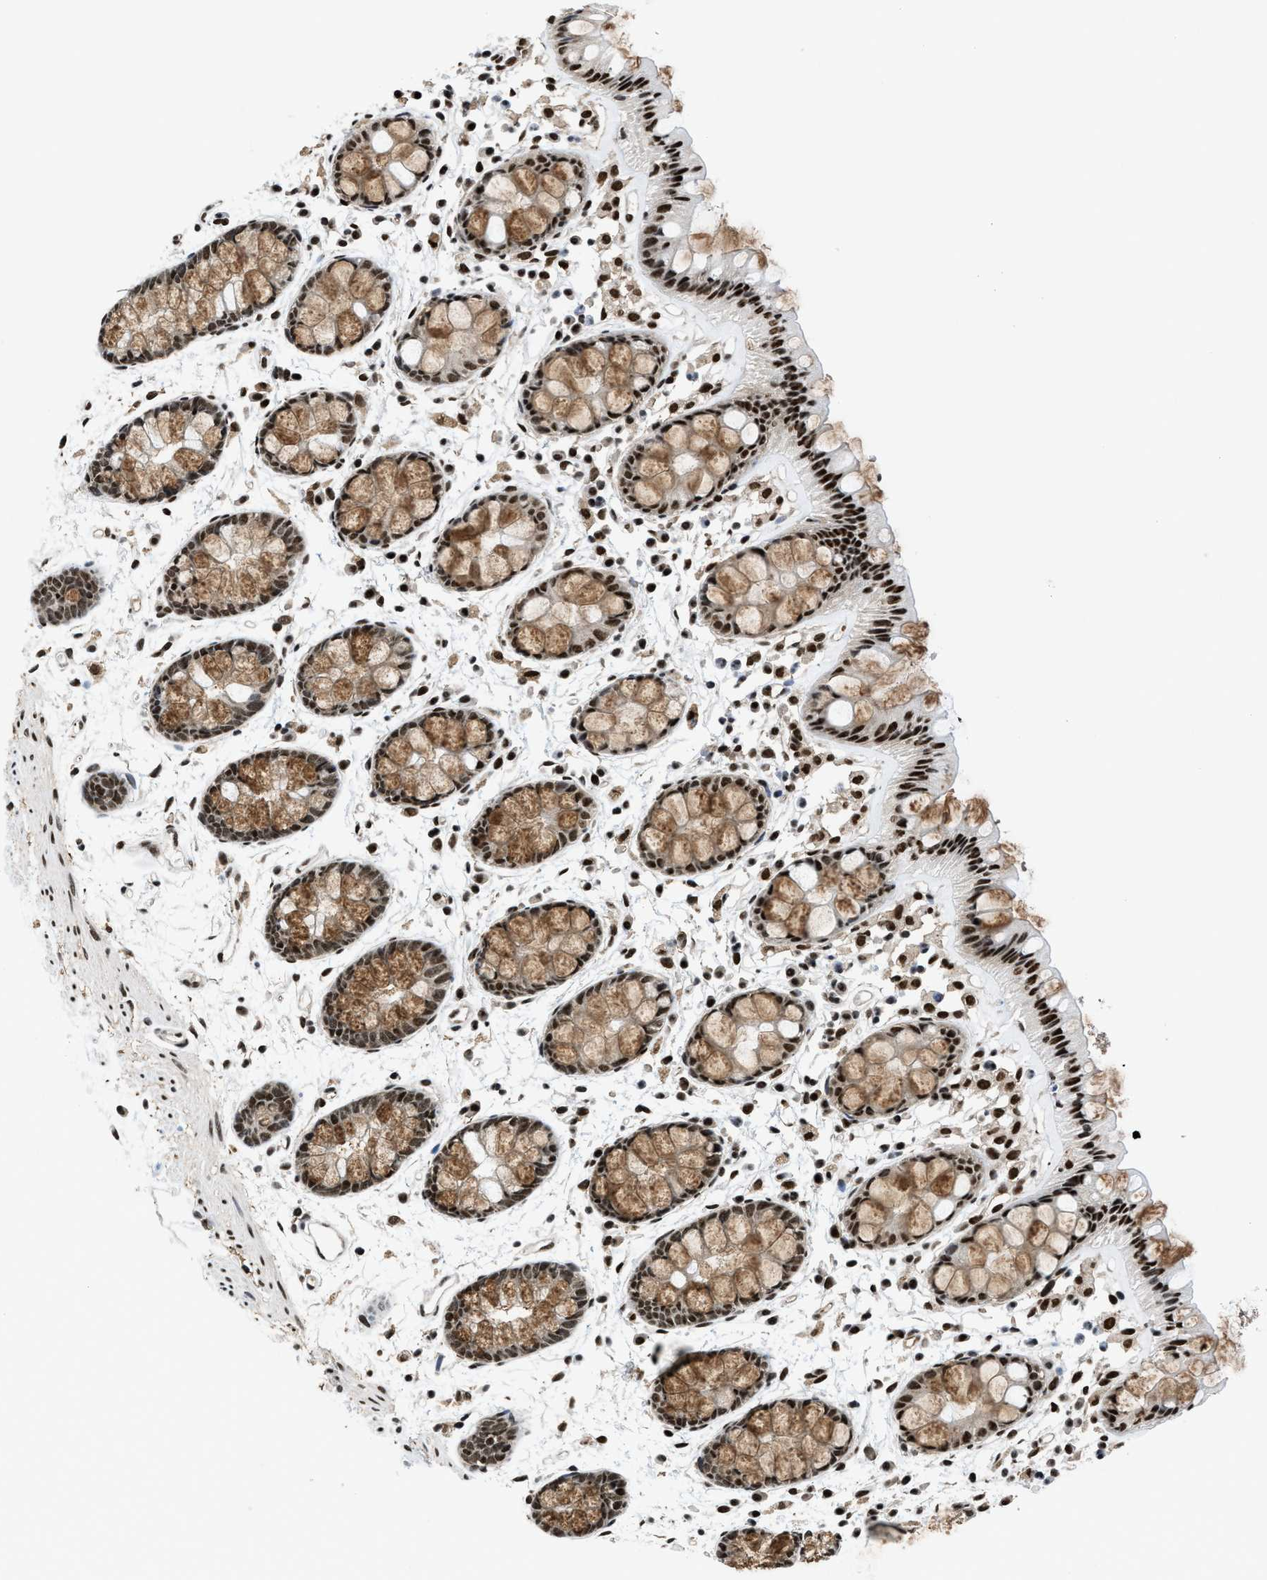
{"staining": {"intensity": "strong", "quantity": ">75%", "location": "cytoplasmic/membranous,nuclear"}, "tissue": "rectum", "cell_type": "Glandular cells", "image_type": "normal", "snomed": [{"axis": "morphology", "description": "Normal tissue, NOS"}, {"axis": "topography", "description": "Rectum"}], "caption": "A micrograph of human rectum stained for a protein shows strong cytoplasmic/membranous,nuclear brown staining in glandular cells.", "gene": "HNRNPF", "patient": {"sex": "female", "age": 66}}